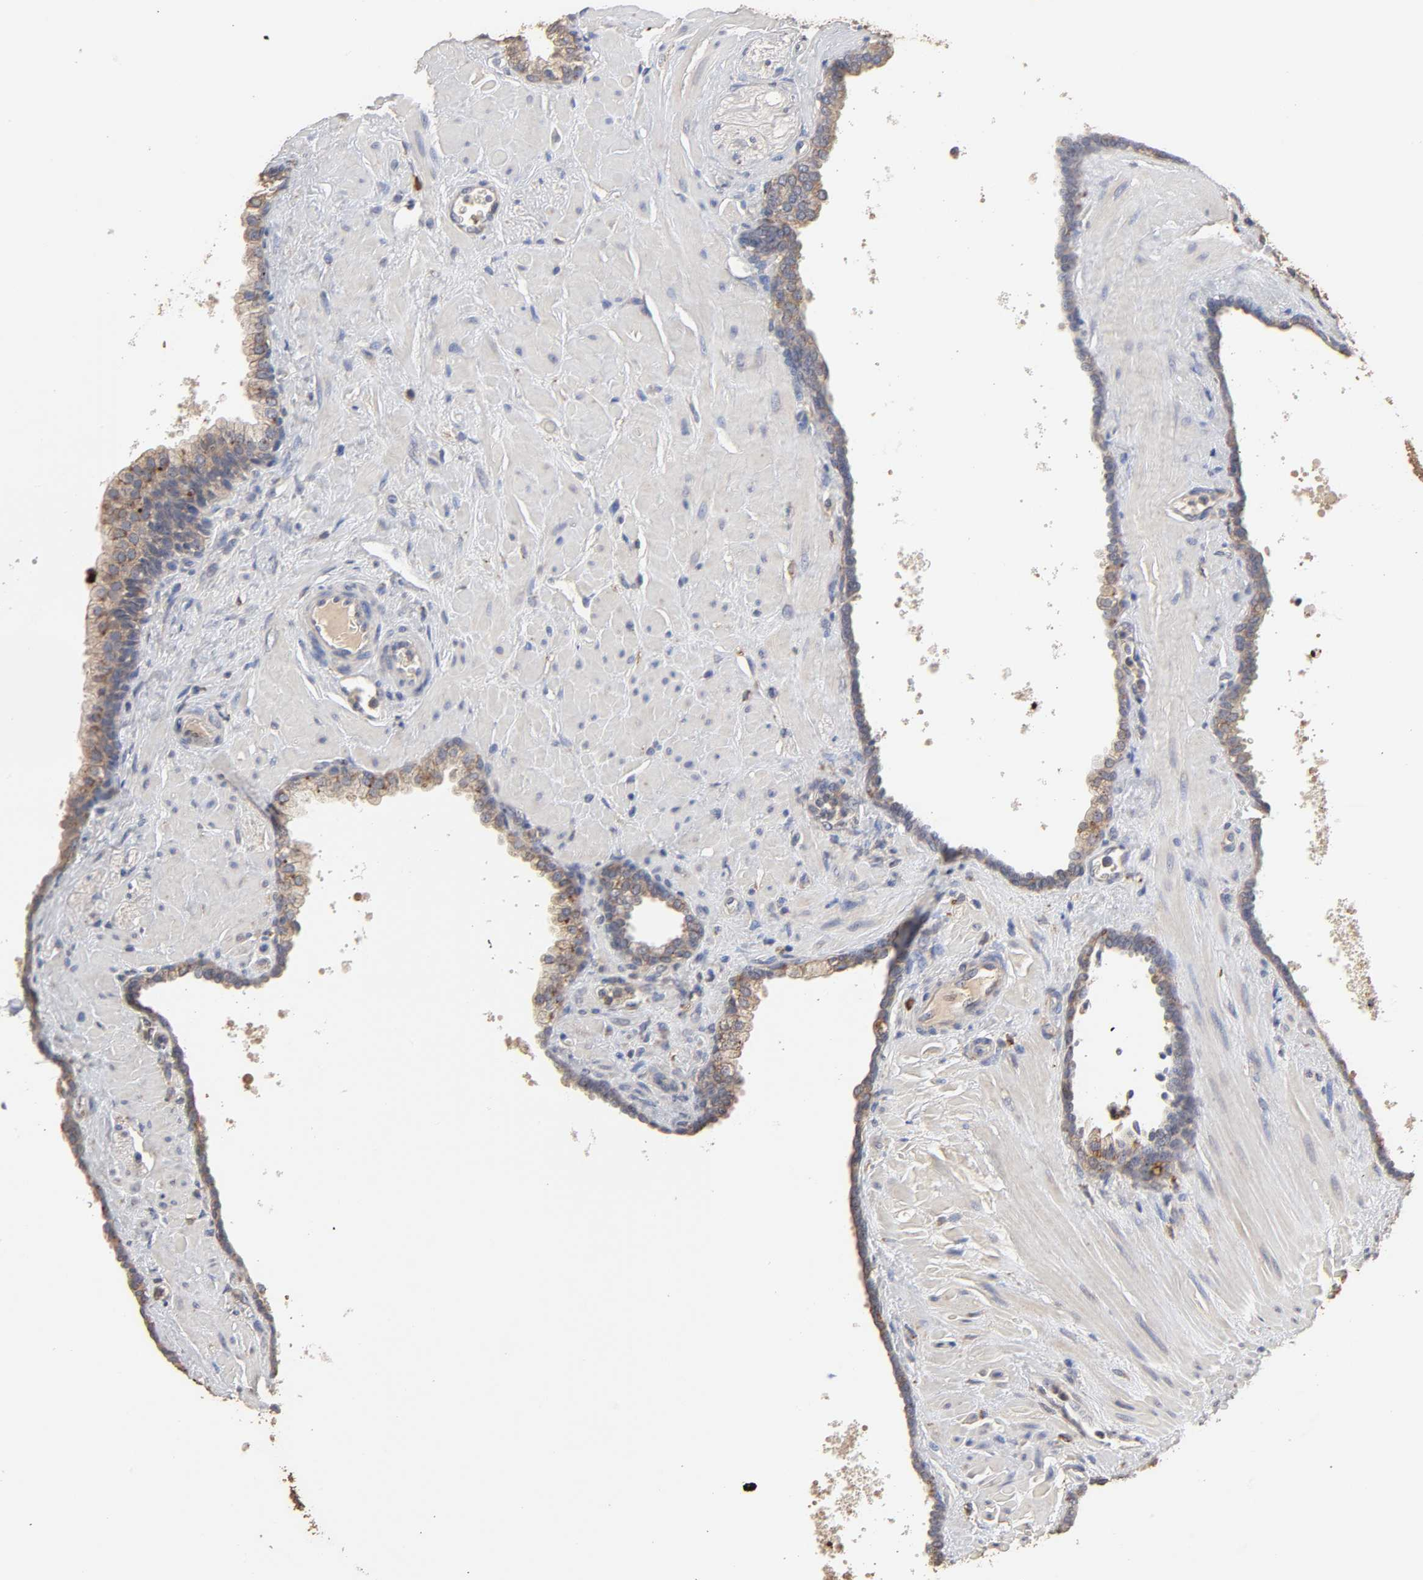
{"staining": {"intensity": "weak", "quantity": "25%-75%", "location": "cytoplasmic/membranous"}, "tissue": "prostate", "cell_type": "Glandular cells", "image_type": "normal", "snomed": [{"axis": "morphology", "description": "Normal tissue, NOS"}, {"axis": "topography", "description": "Prostate"}], "caption": "Immunohistochemistry (DAB) staining of unremarkable prostate displays weak cytoplasmic/membranous protein staining in about 25%-75% of glandular cells. Nuclei are stained in blue.", "gene": "EIF4G2", "patient": {"sex": "male", "age": 60}}